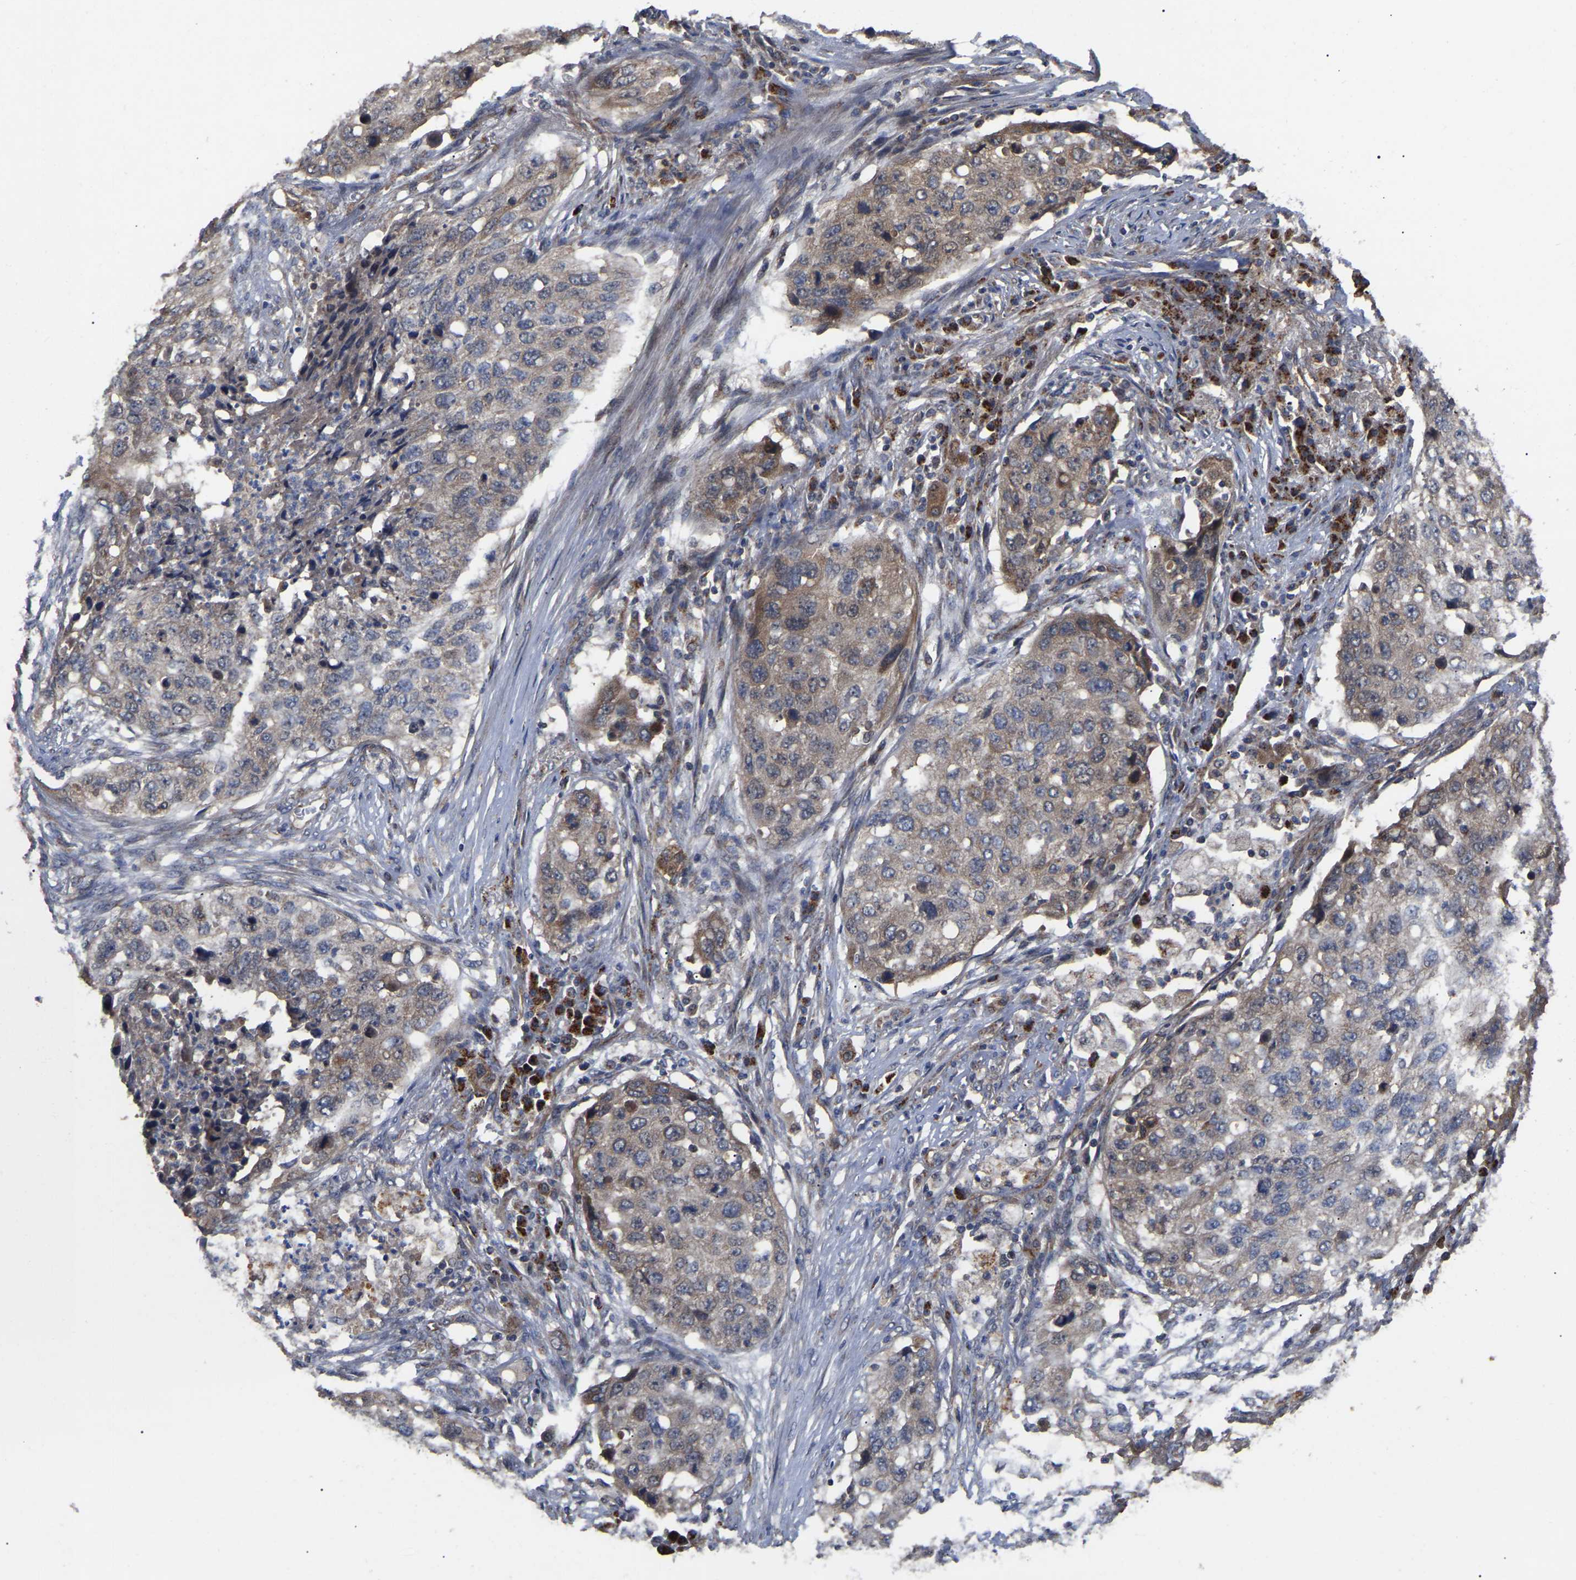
{"staining": {"intensity": "weak", "quantity": "<25%", "location": "cytoplasmic/membranous"}, "tissue": "lung cancer", "cell_type": "Tumor cells", "image_type": "cancer", "snomed": [{"axis": "morphology", "description": "Squamous cell carcinoma, NOS"}, {"axis": "topography", "description": "Lung"}], "caption": "An image of human lung cancer is negative for staining in tumor cells. The staining was performed using DAB to visualize the protein expression in brown, while the nuclei were stained in blue with hematoxylin (Magnification: 20x).", "gene": "GCC1", "patient": {"sex": "female", "age": 63}}